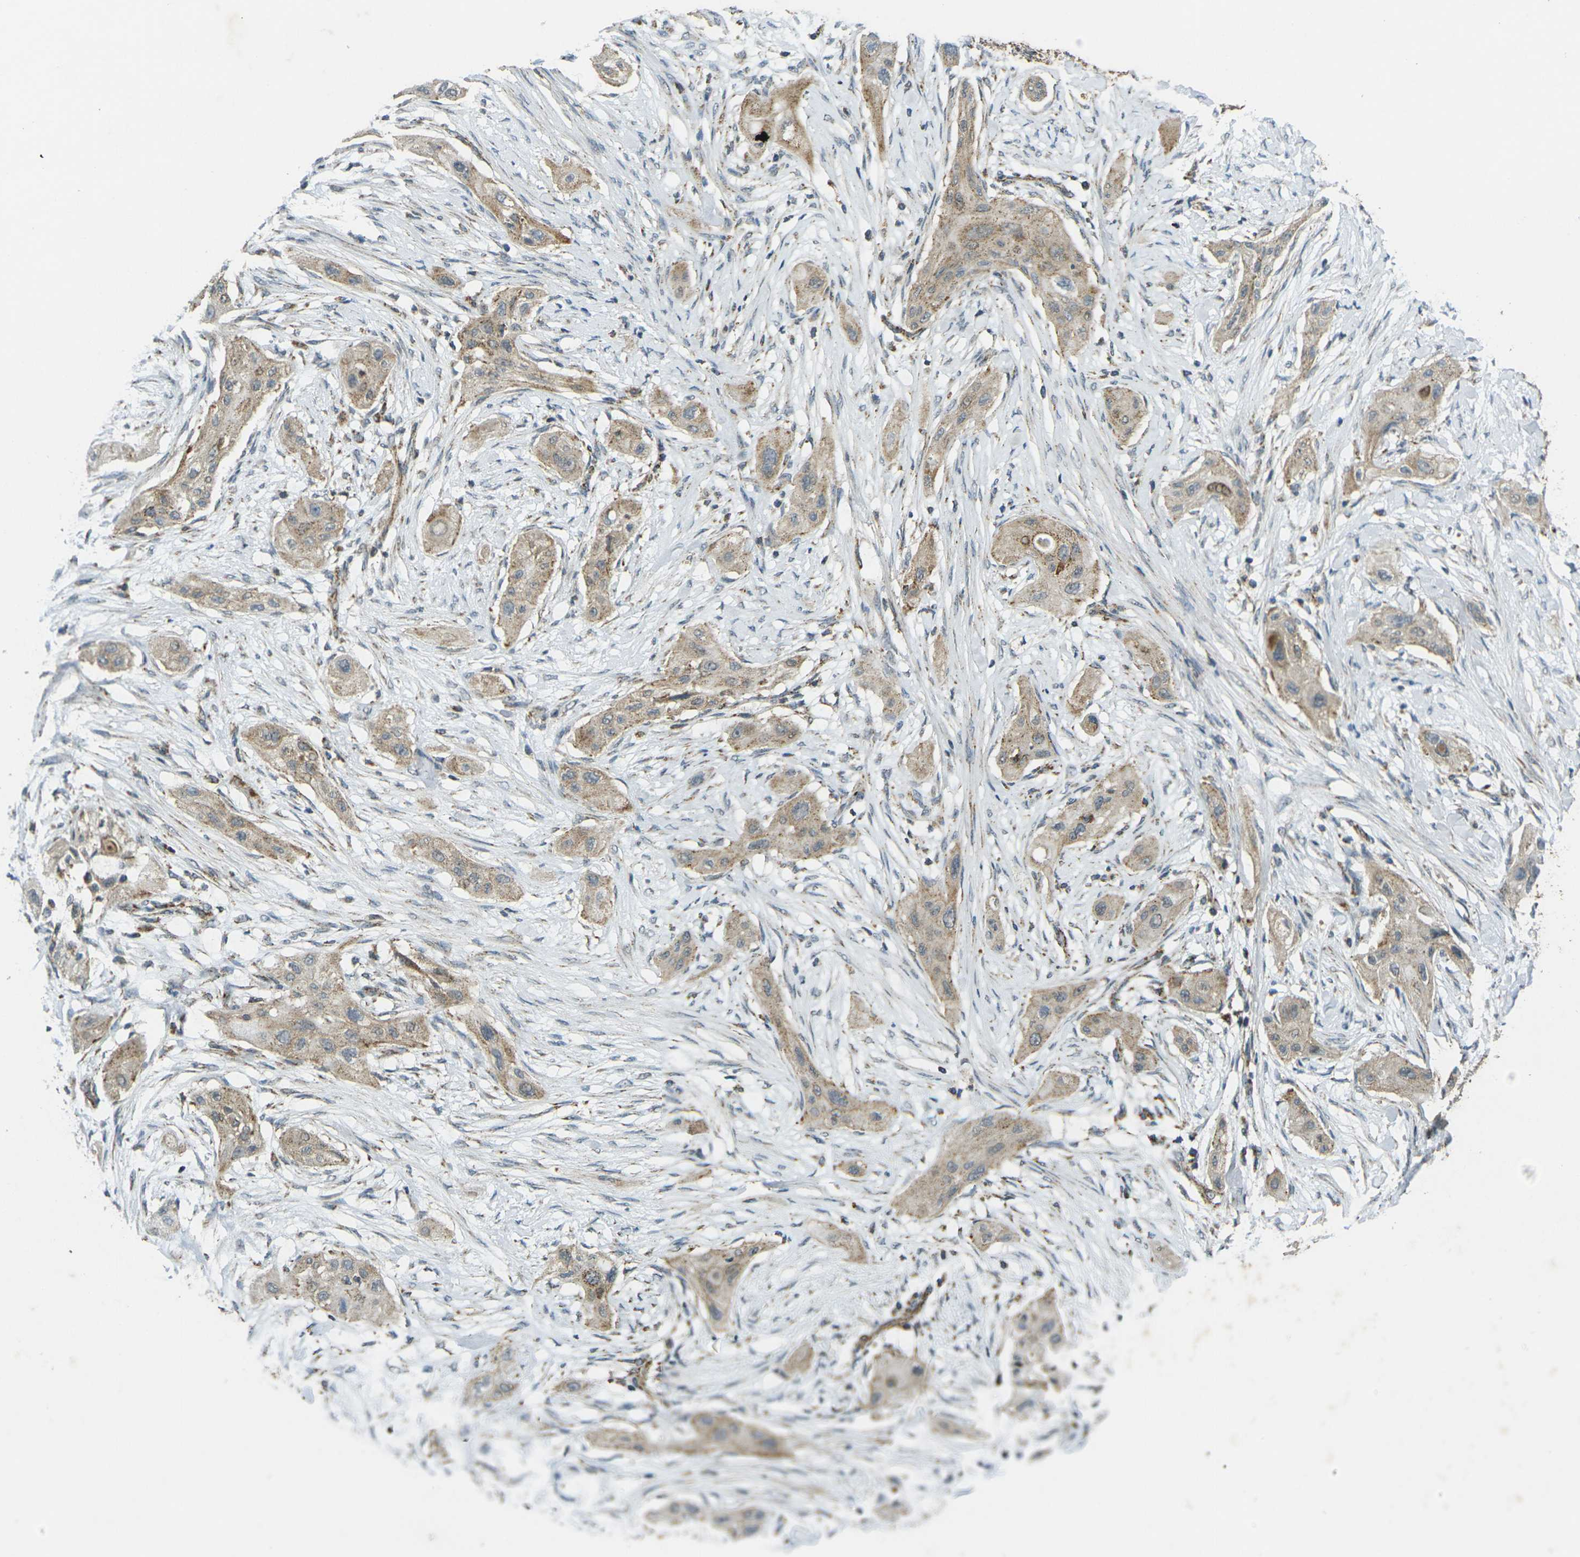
{"staining": {"intensity": "weak", "quantity": ">75%", "location": "cytoplasmic/membranous"}, "tissue": "lung cancer", "cell_type": "Tumor cells", "image_type": "cancer", "snomed": [{"axis": "morphology", "description": "Squamous cell carcinoma, NOS"}, {"axis": "topography", "description": "Lung"}], "caption": "IHC micrograph of human lung squamous cell carcinoma stained for a protein (brown), which shows low levels of weak cytoplasmic/membranous staining in about >75% of tumor cells.", "gene": "IGF1R", "patient": {"sex": "female", "age": 47}}